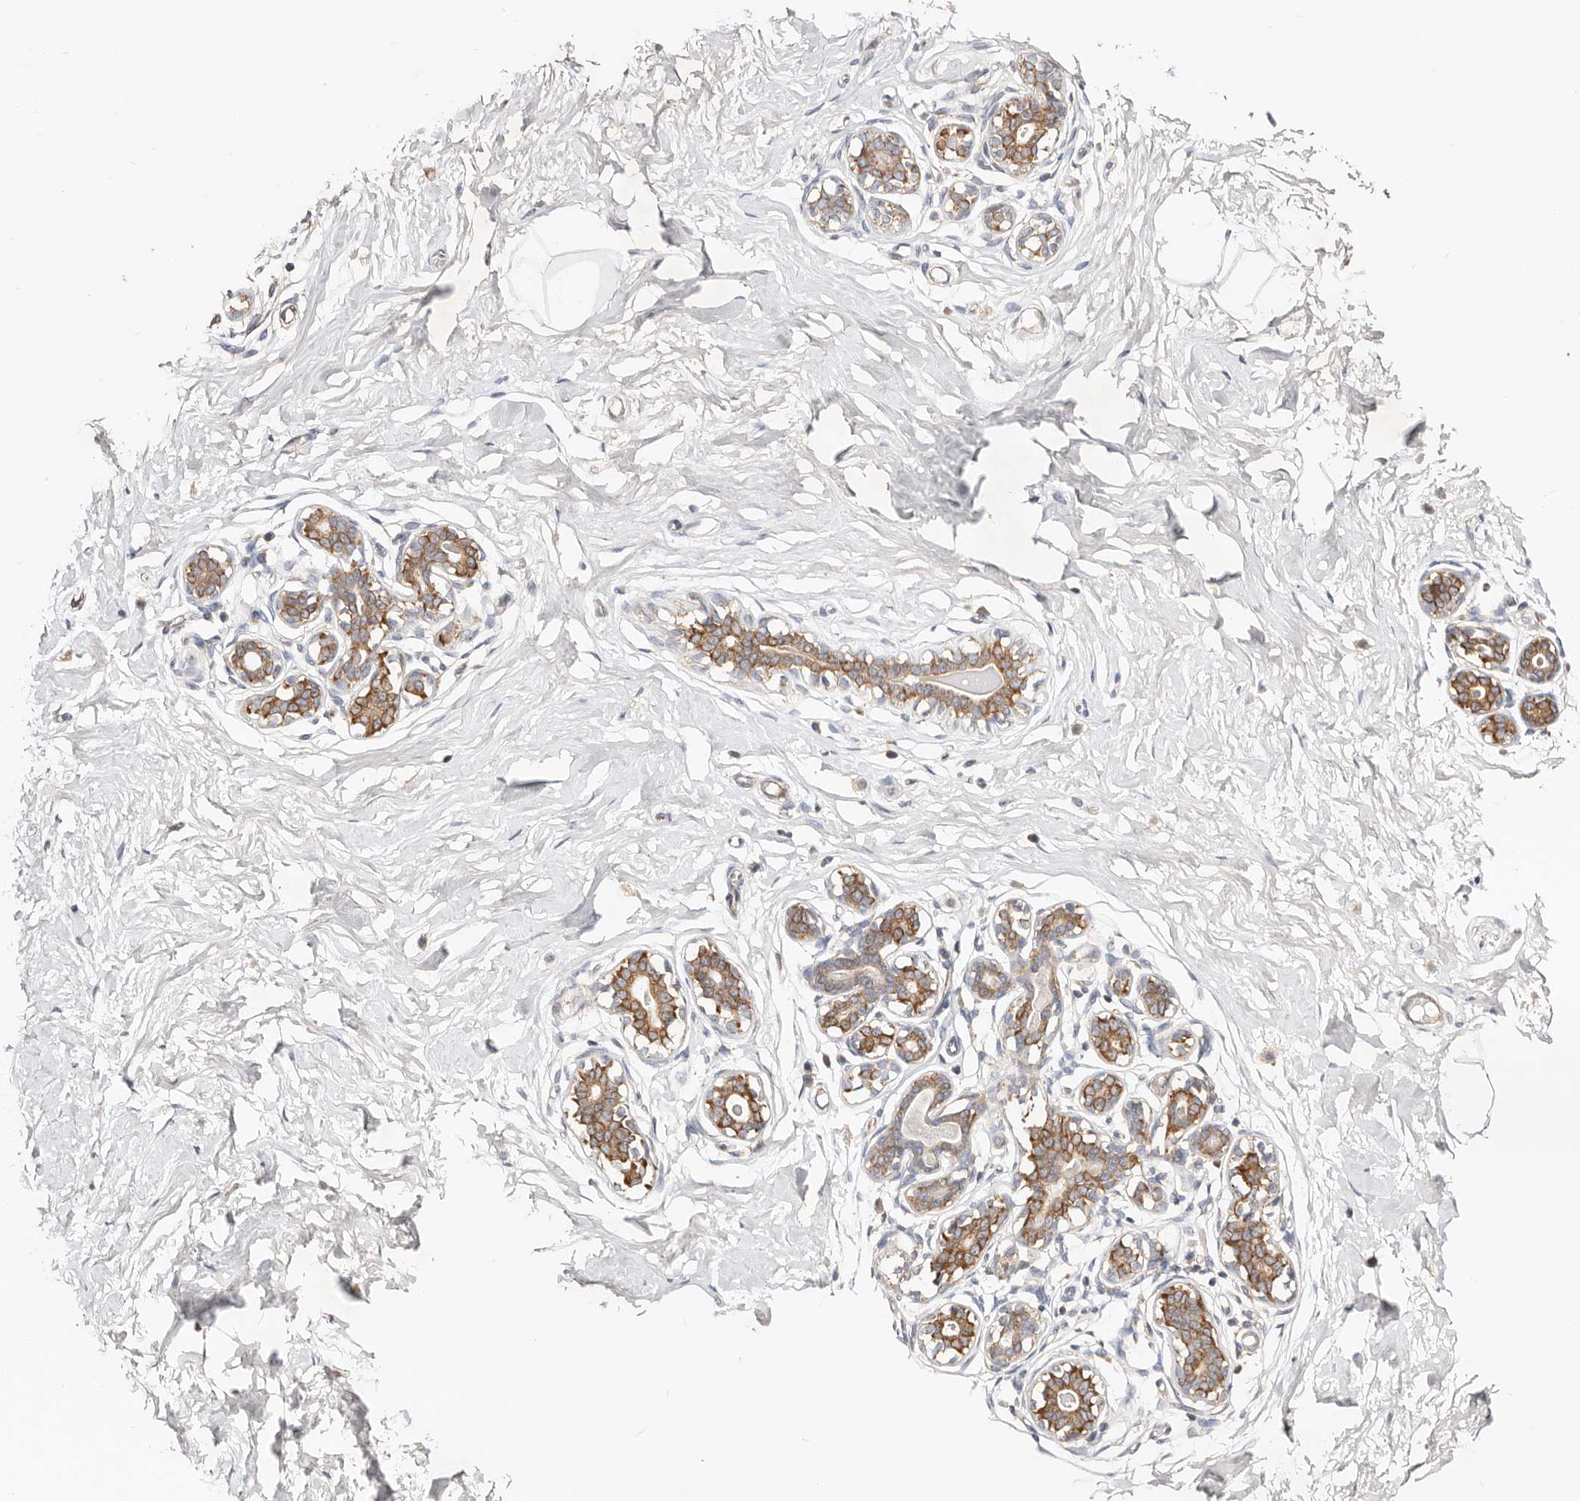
{"staining": {"intensity": "negative", "quantity": "none", "location": "none"}, "tissue": "breast", "cell_type": "Adipocytes", "image_type": "normal", "snomed": [{"axis": "morphology", "description": "Normal tissue, NOS"}, {"axis": "morphology", "description": "Adenoma, NOS"}, {"axis": "topography", "description": "Breast"}], "caption": "This is a image of immunohistochemistry (IHC) staining of benign breast, which shows no expression in adipocytes. Nuclei are stained in blue.", "gene": "GNA13", "patient": {"sex": "female", "age": 23}}